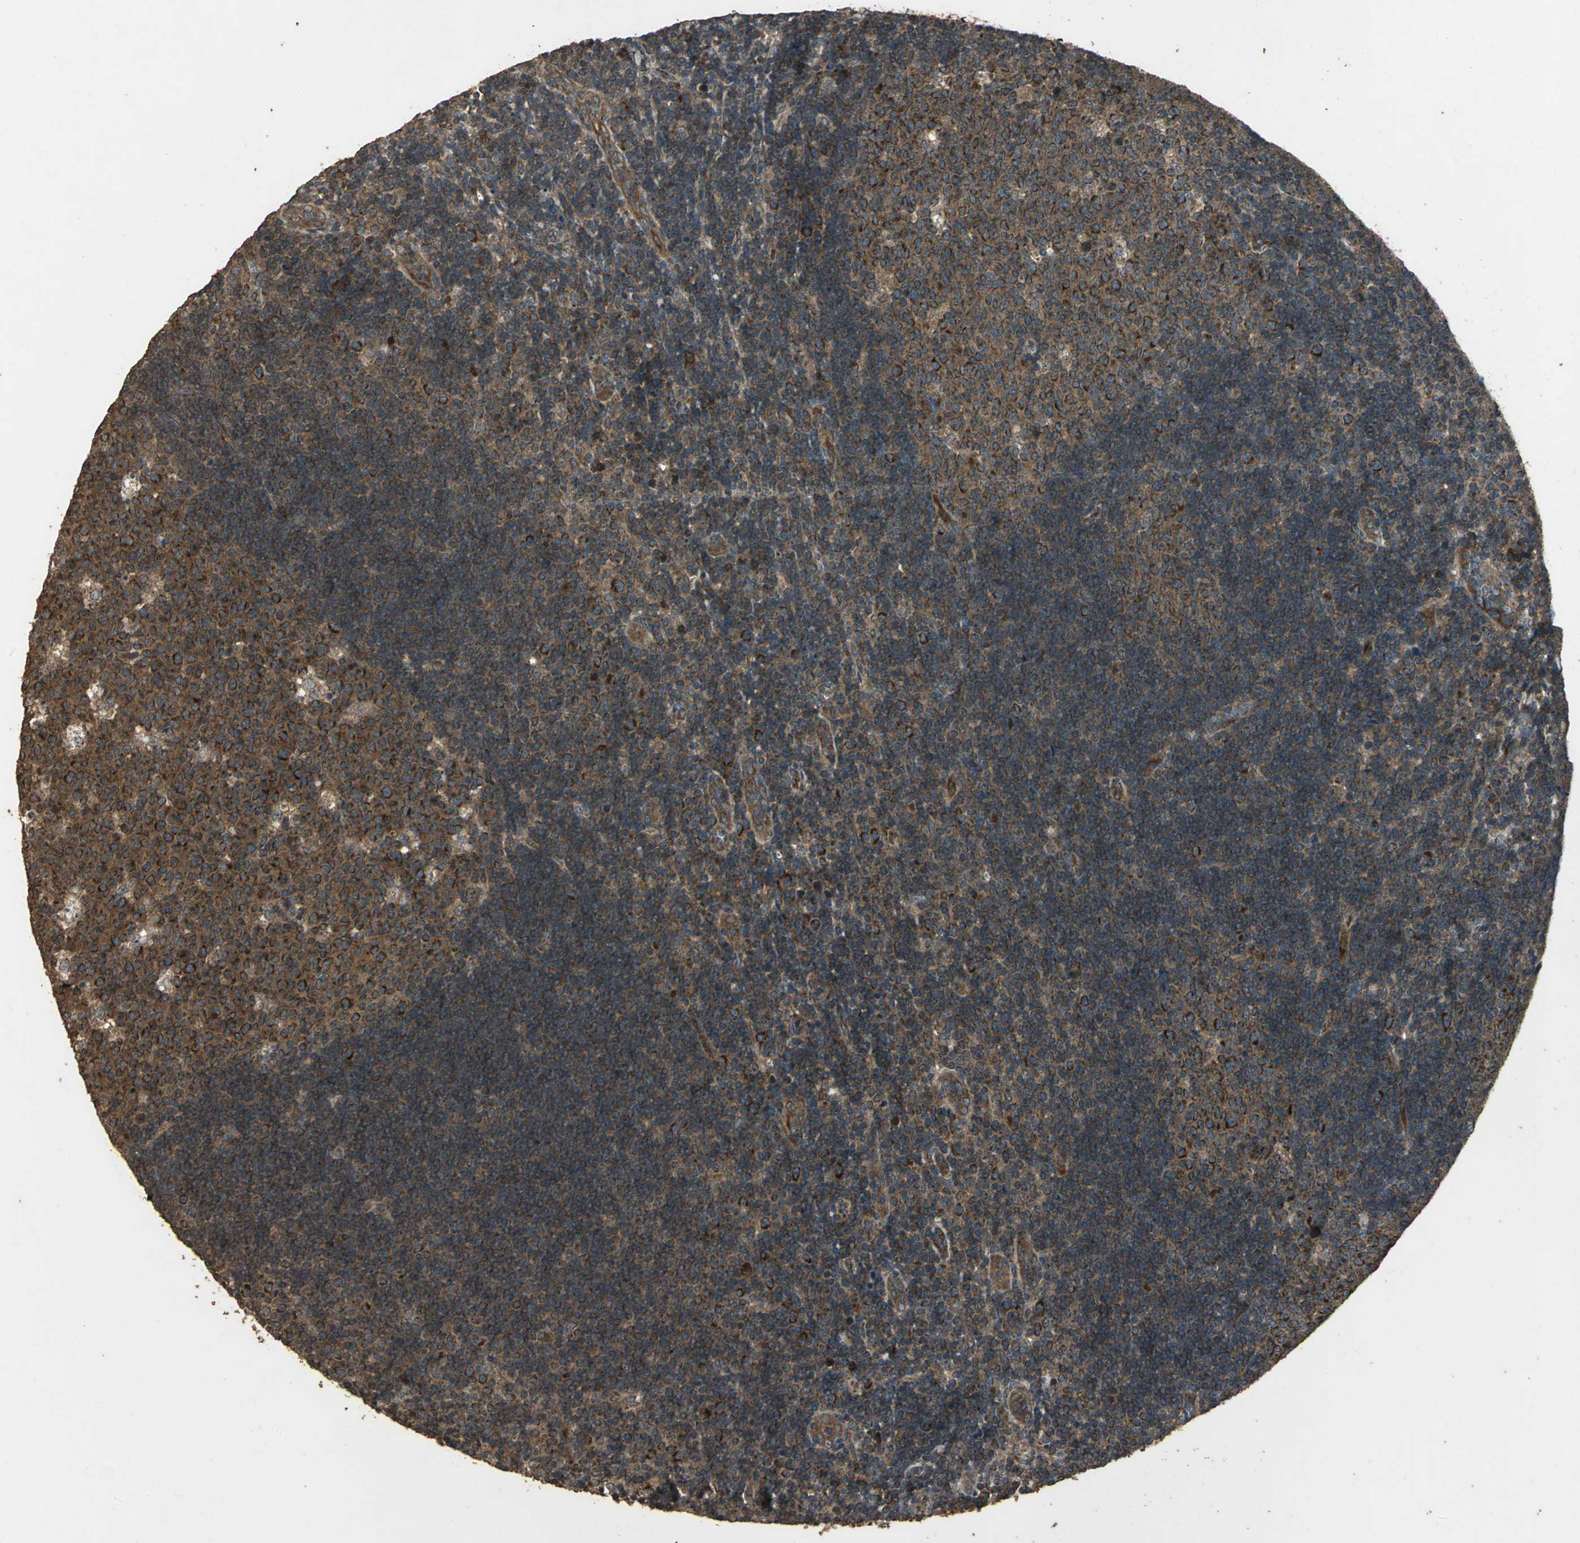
{"staining": {"intensity": "strong", "quantity": ">75%", "location": "cytoplasmic/membranous"}, "tissue": "lymph node", "cell_type": "Germinal center cells", "image_type": "normal", "snomed": [{"axis": "morphology", "description": "Normal tissue, NOS"}, {"axis": "topography", "description": "Lymph node"}, {"axis": "topography", "description": "Salivary gland"}], "caption": "DAB immunohistochemical staining of unremarkable human lymph node reveals strong cytoplasmic/membranous protein positivity in approximately >75% of germinal center cells.", "gene": "KANK1", "patient": {"sex": "male", "age": 8}}